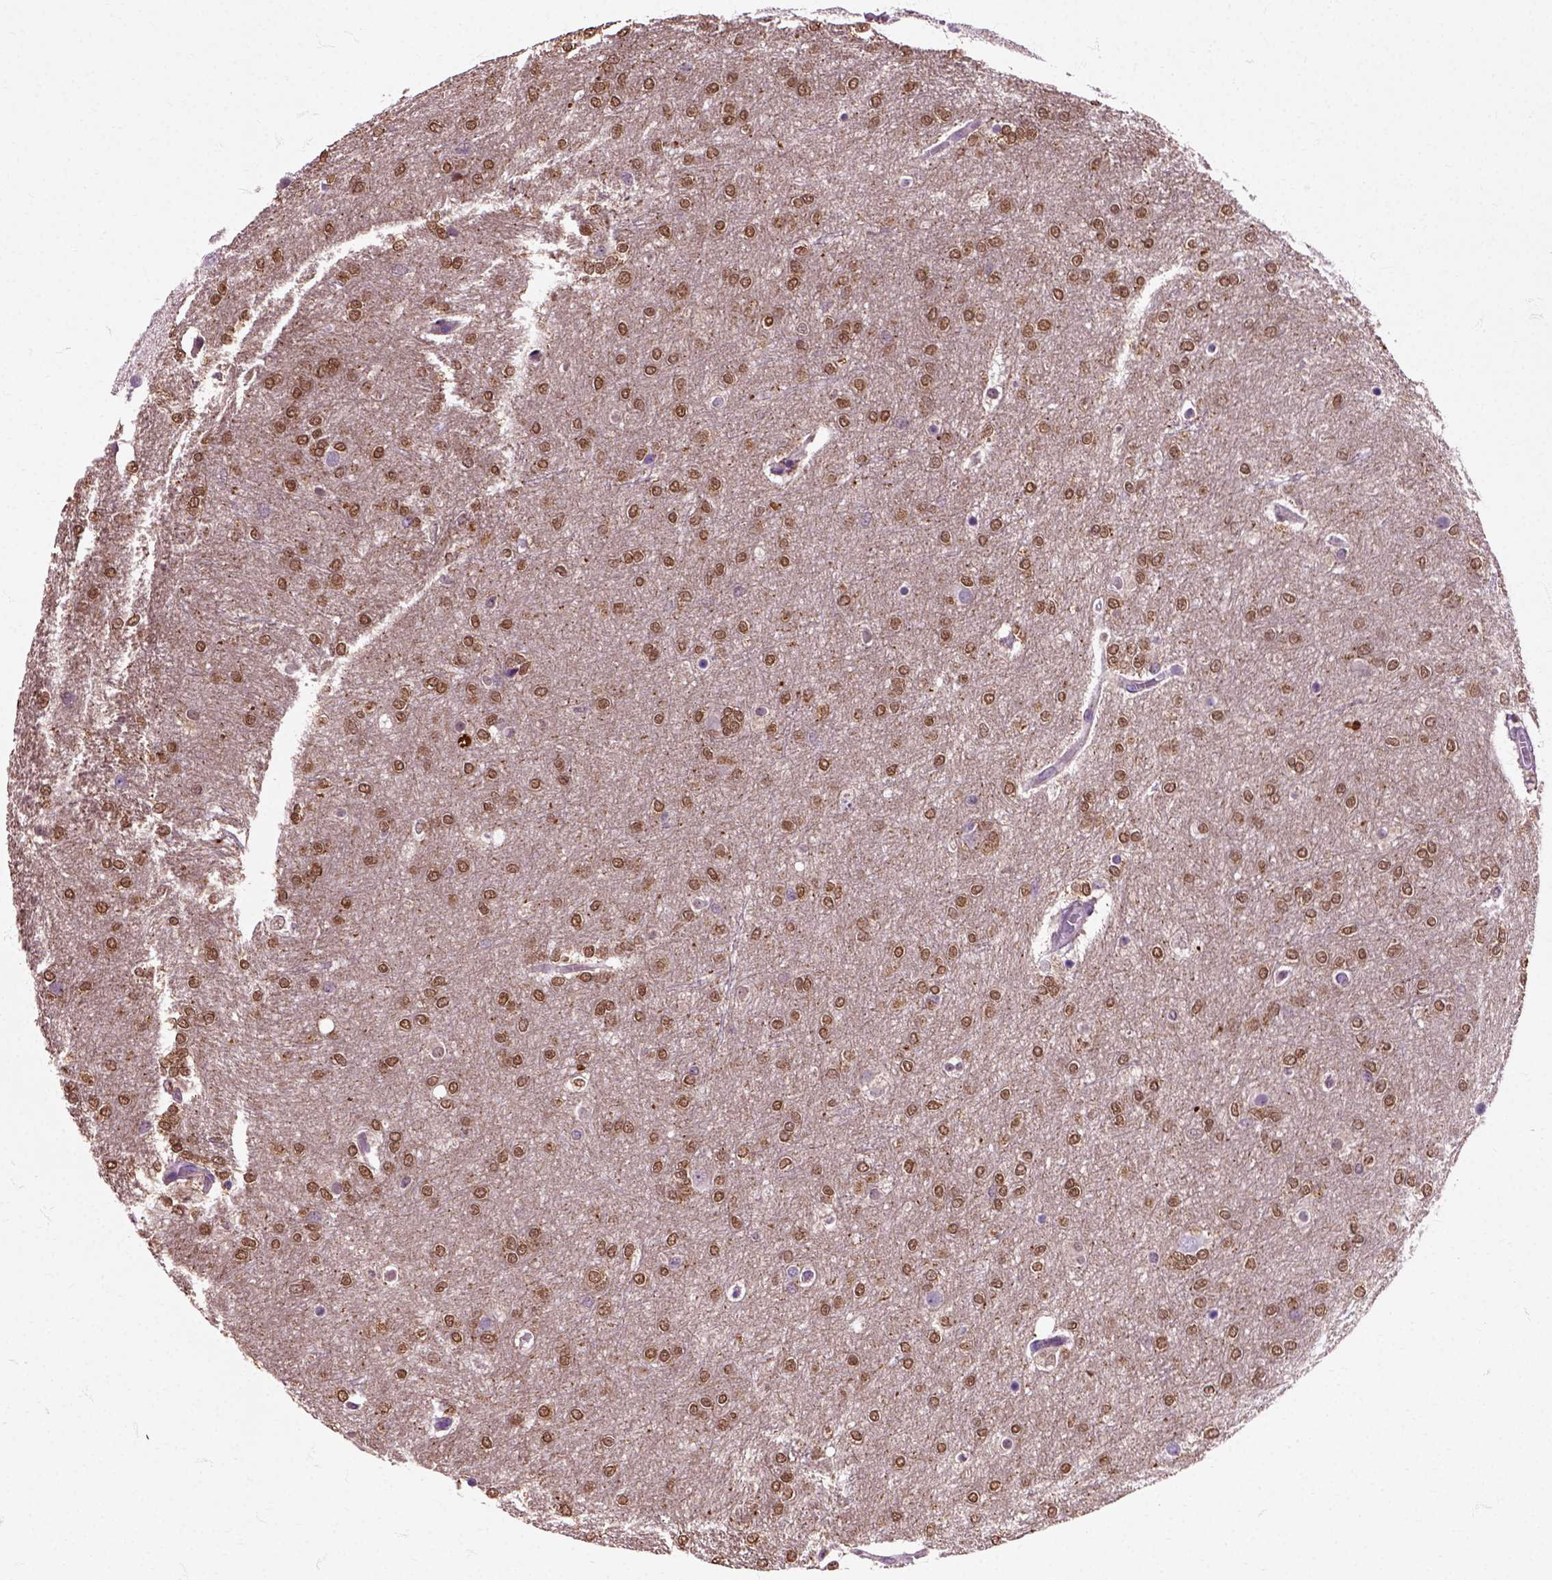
{"staining": {"intensity": "moderate", "quantity": ">75%", "location": "nuclear"}, "tissue": "glioma", "cell_type": "Tumor cells", "image_type": "cancer", "snomed": [{"axis": "morphology", "description": "Glioma, malignant, High grade"}, {"axis": "topography", "description": "Brain"}], "caption": "Glioma tissue shows moderate nuclear positivity in about >75% of tumor cells", "gene": "HSPA2", "patient": {"sex": "female", "age": 61}}